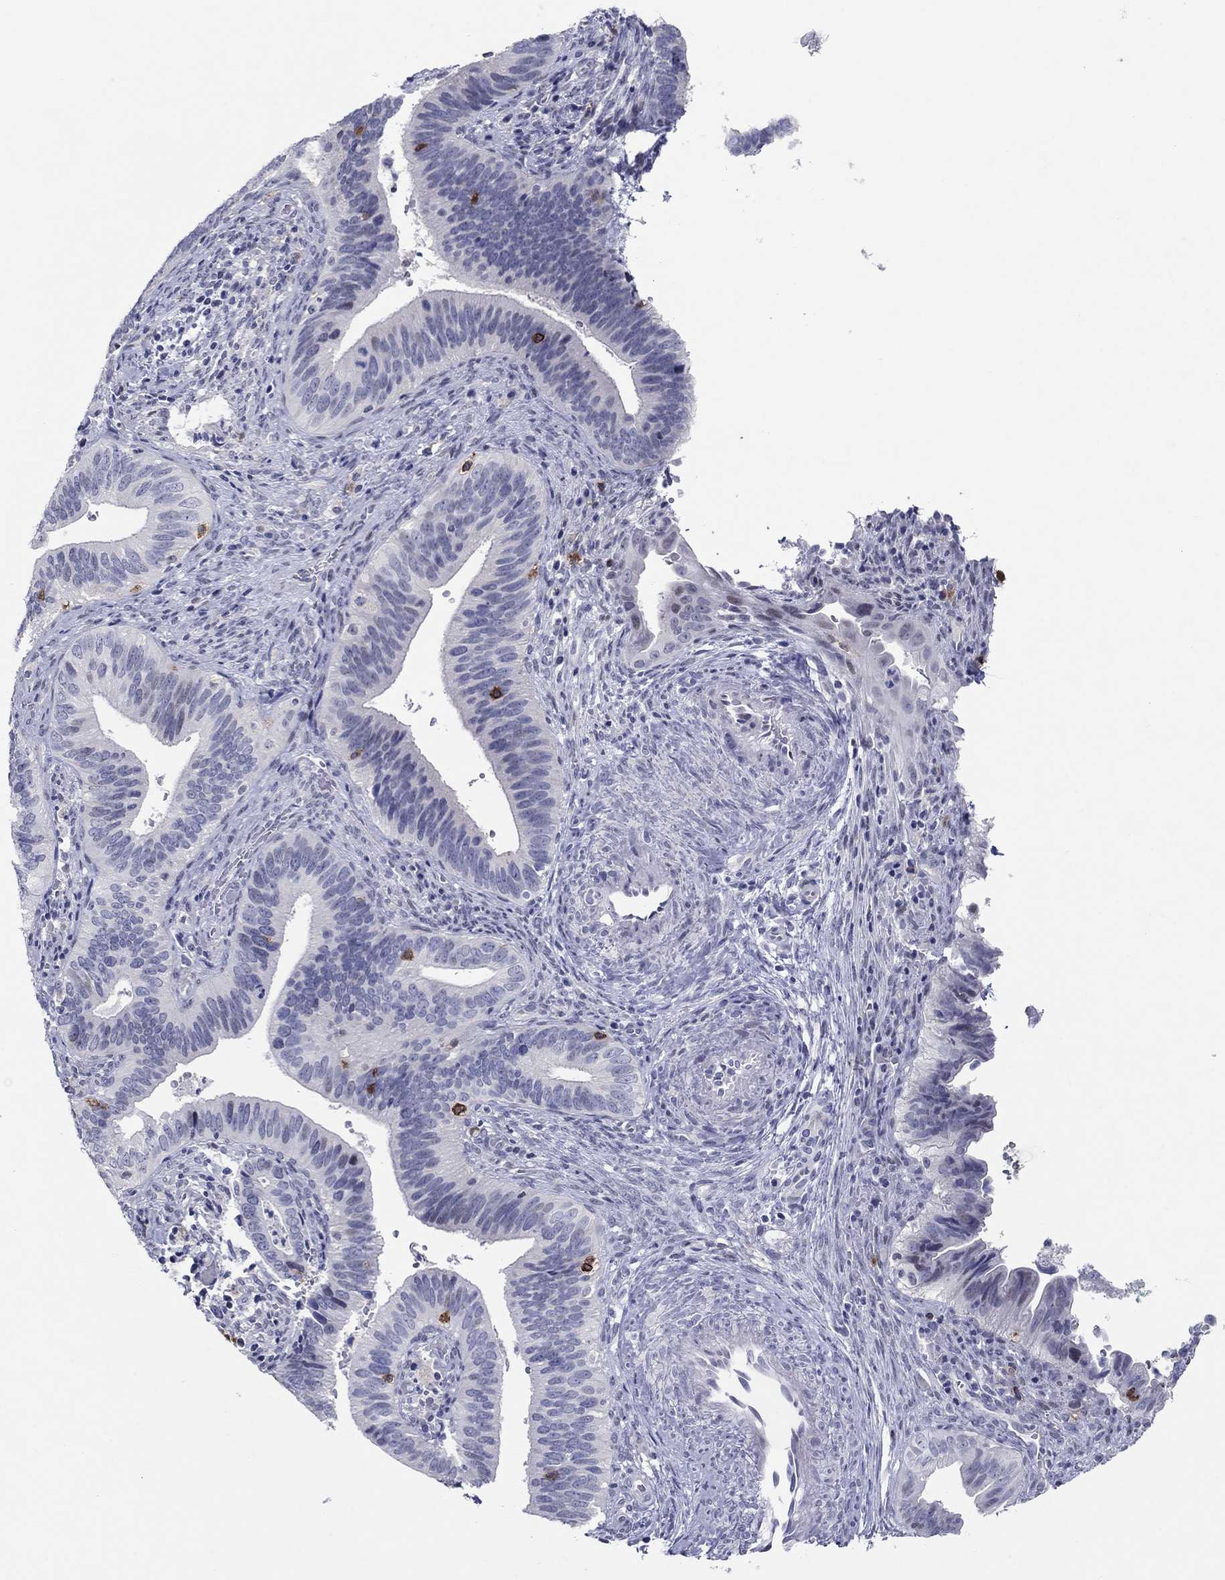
{"staining": {"intensity": "negative", "quantity": "none", "location": "none"}, "tissue": "cervical cancer", "cell_type": "Tumor cells", "image_type": "cancer", "snomed": [{"axis": "morphology", "description": "Adenocarcinoma, NOS"}, {"axis": "topography", "description": "Cervix"}], "caption": "Immunohistochemistry of adenocarcinoma (cervical) reveals no positivity in tumor cells. Brightfield microscopy of immunohistochemistry (IHC) stained with DAB (brown) and hematoxylin (blue), captured at high magnification.", "gene": "ITGAE", "patient": {"sex": "female", "age": 42}}